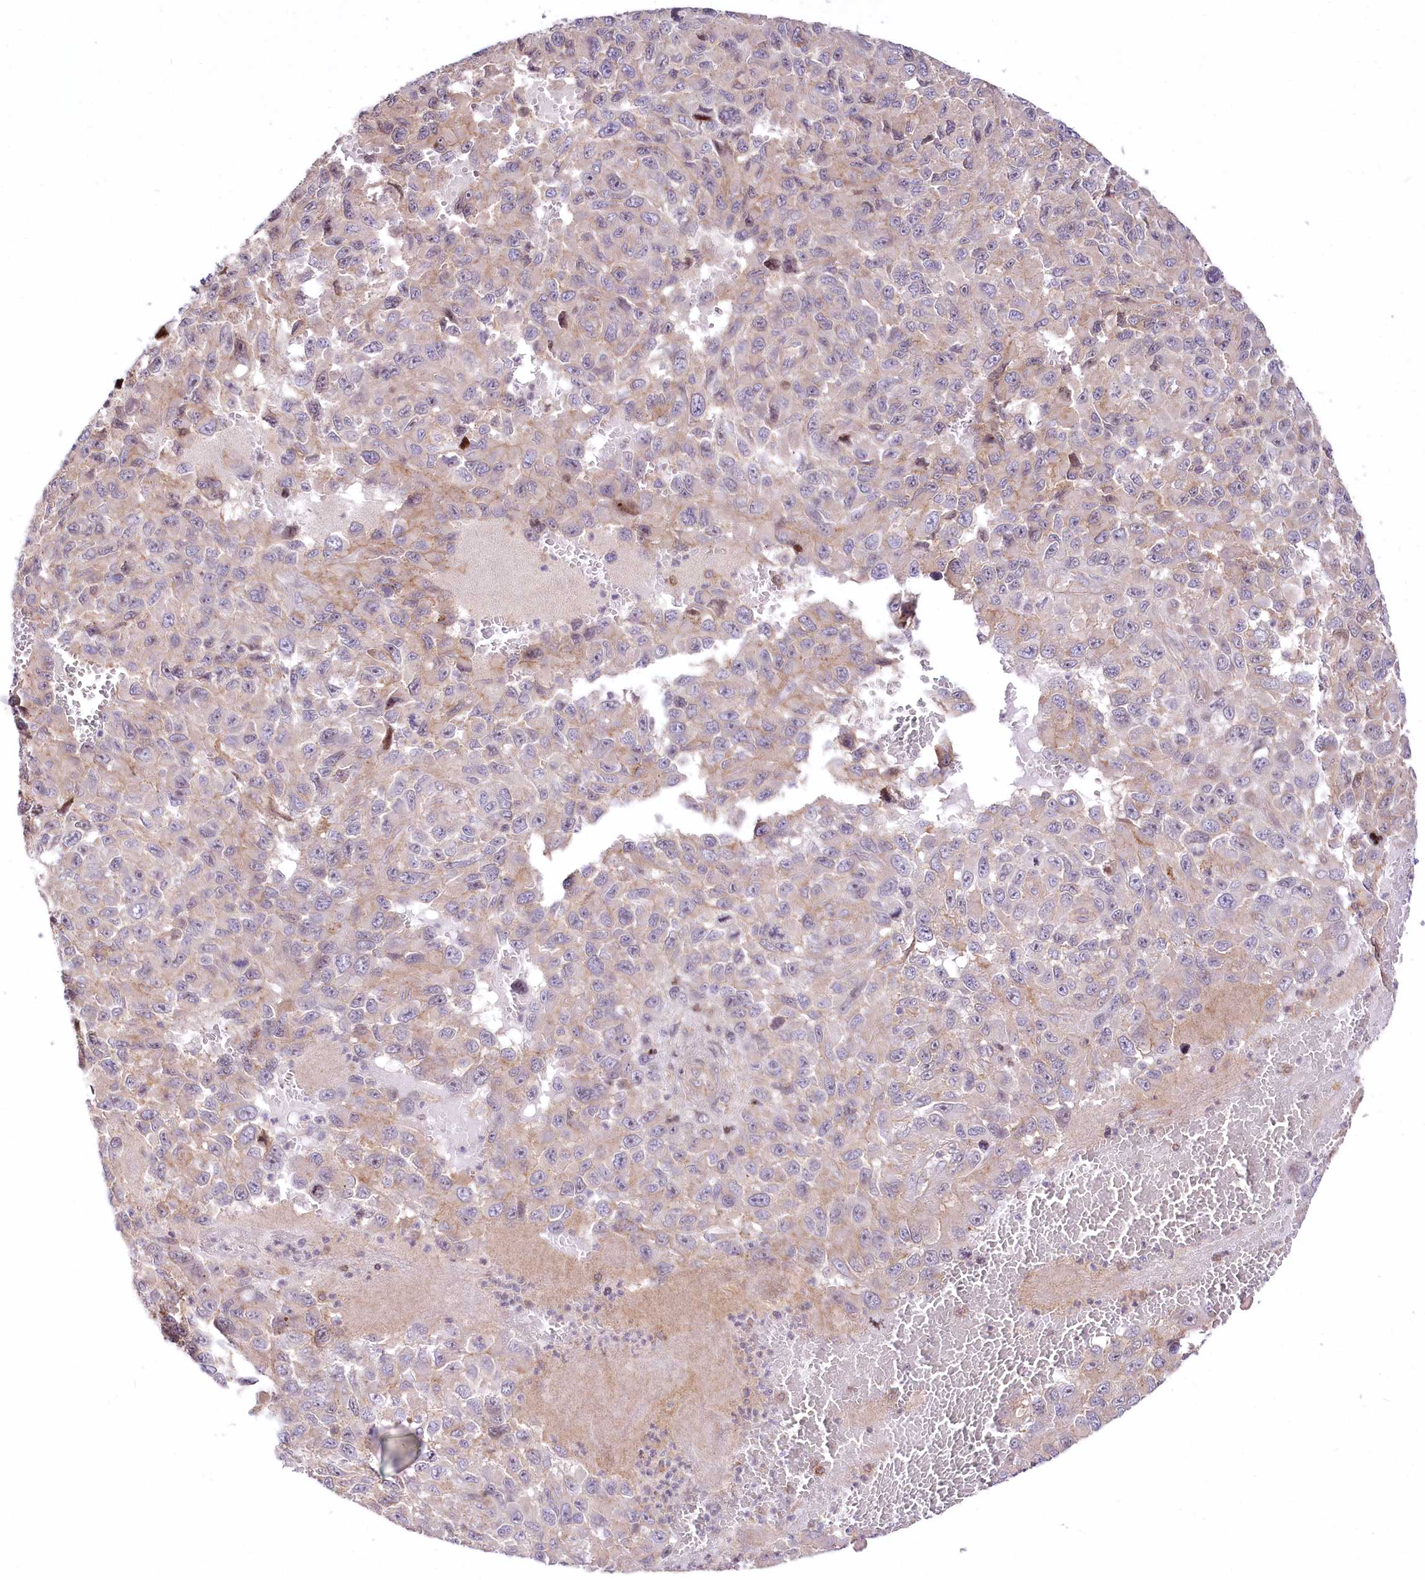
{"staining": {"intensity": "negative", "quantity": "none", "location": "none"}, "tissue": "melanoma", "cell_type": "Tumor cells", "image_type": "cancer", "snomed": [{"axis": "morphology", "description": "Normal tissue, NOS"}, {"axis": "morphology", "description": "Malignant melanoma, NOS"}, {"axis": "topography", "description": "Skin"}], "caption": "A micrograph of melanoma stained for a protein displays no brown staining in tumor cells. The staining is performed using DAB (3,3'-diaminobenzidine) brown chromogen with nuclei counter-stained in using hematoxylin.", "gene": "ZFYVE27", "patient": {"sex": "female", "age": 96}}